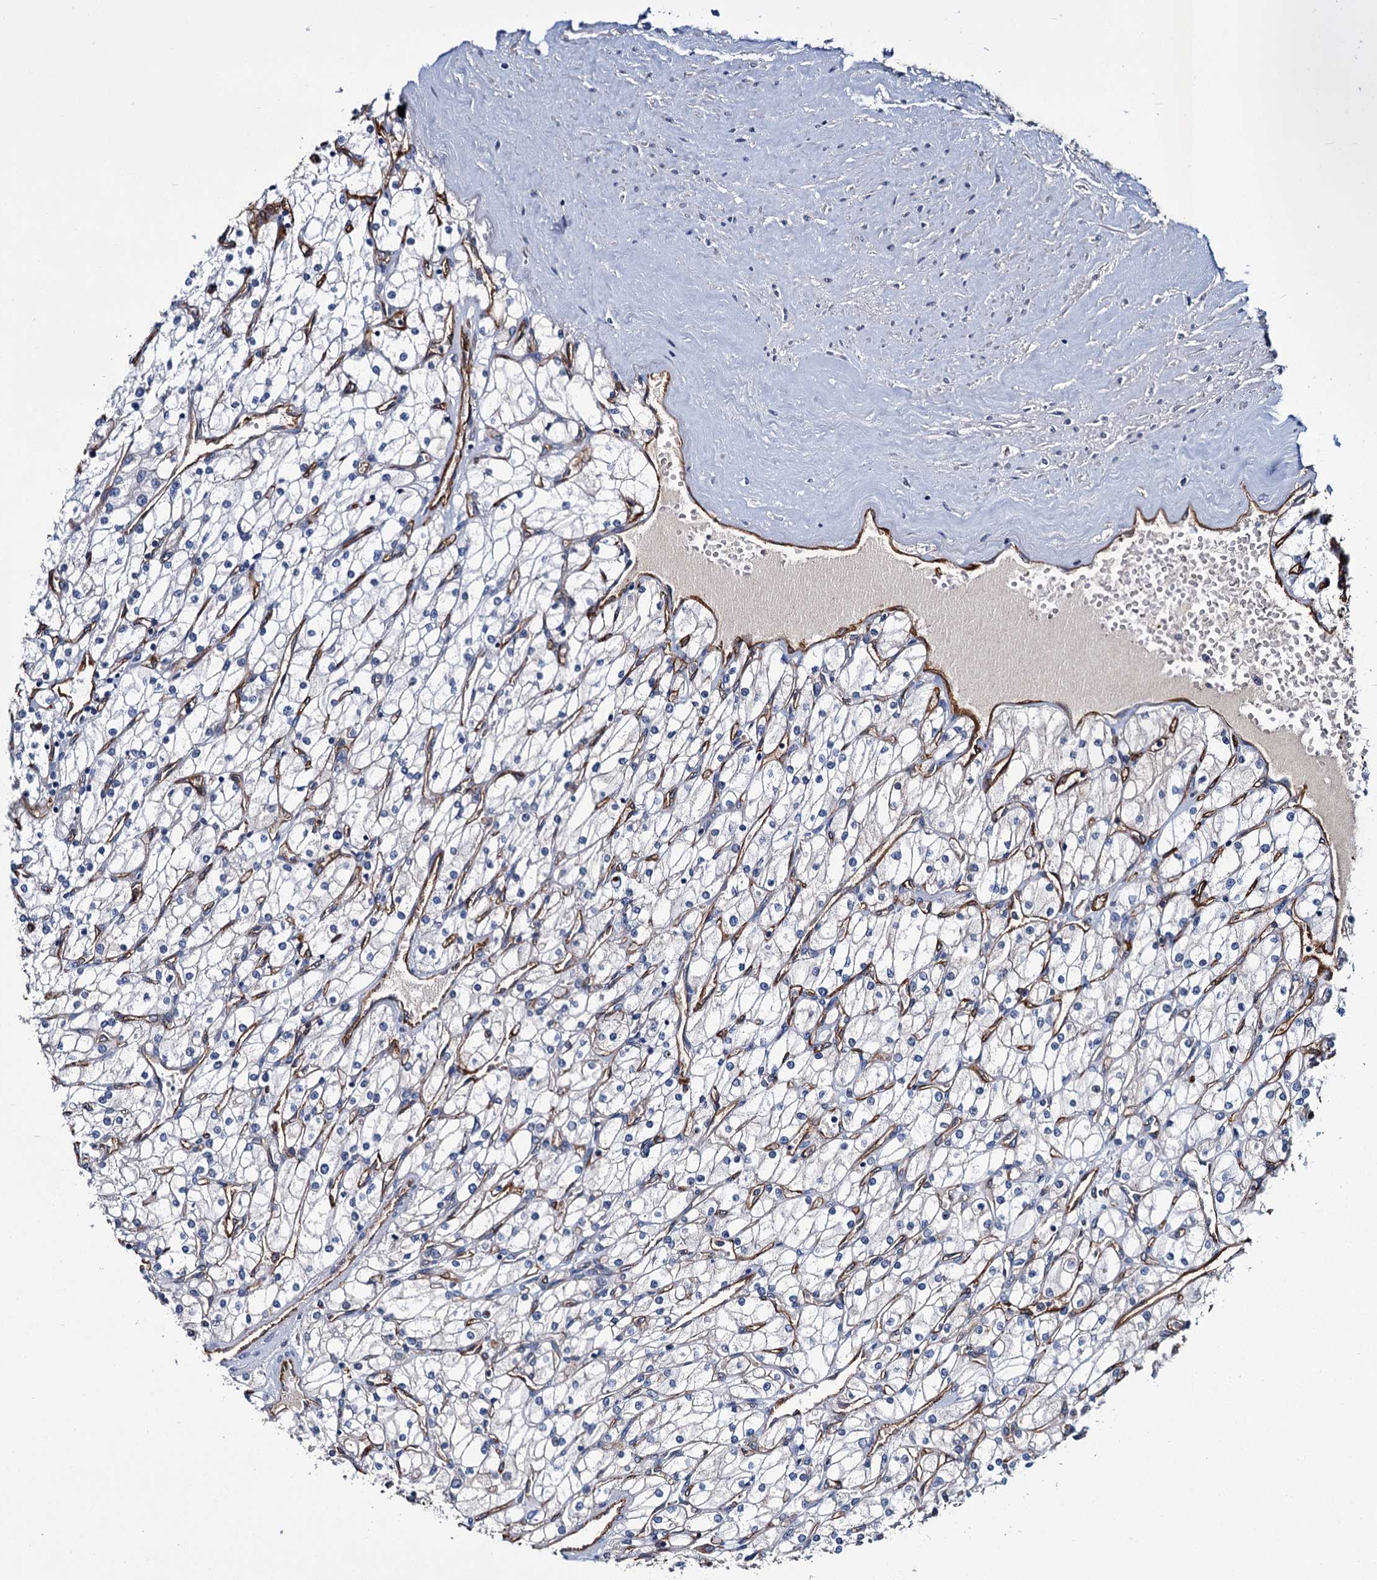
{"staining": {"intensity": "negative", "quantity": "none", "location": "none"}, "tissue": "renal cancer", "cell_type": "Tumor cells", "image_type": "cancer", "snomed": [{"axis": "morphology", "description": "Adenocarcinoma, NOS"}, {"axis": "topography", "description": "Kidney"}], "caption": "Tumor cells are negative for protein expression in human renal cancer.", "gene": "CACNA1C", "patient": {"sex": "male", "age": 80}}